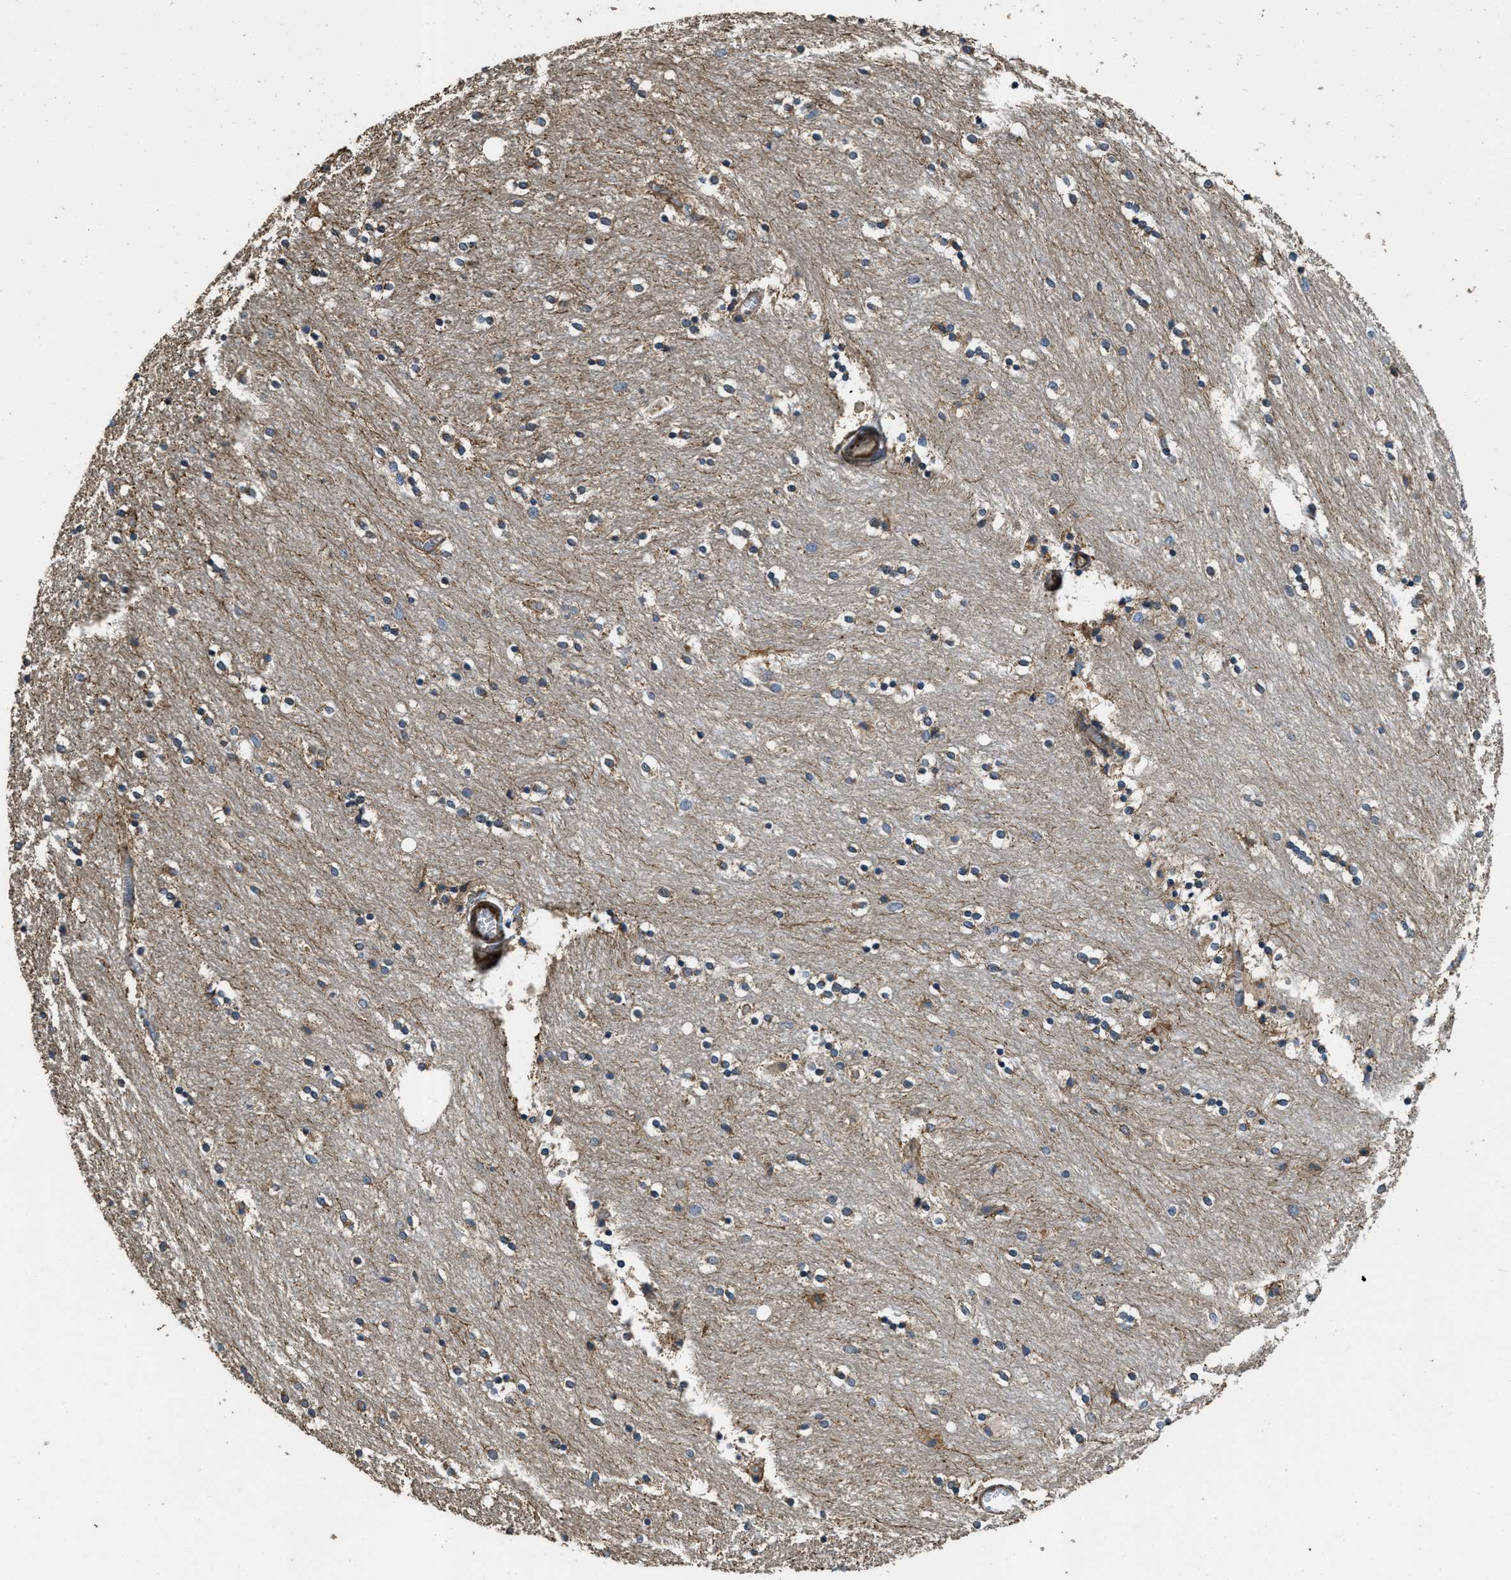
{"staining": {"intensity": "moderate", "quantity": "25%-75%", "location": "cytoplasmic/membranous"}, "tissue": "caudate", "cell_type": "Glial cells", "image_type": "normal", "snomed": [{"axis": "morphology", "description": "Normal tissue, NOS"}, {"axis": "topography", "description": "Lateral ventricle wall"}], "caption": "Brown immunohistochemical staining in benign human caudate shows moderate cytoplasmic/membranous expression in about 25%-75% of glial cells.", "gene": "THBS2", "patient": {"sex": "female", "age": 54}}